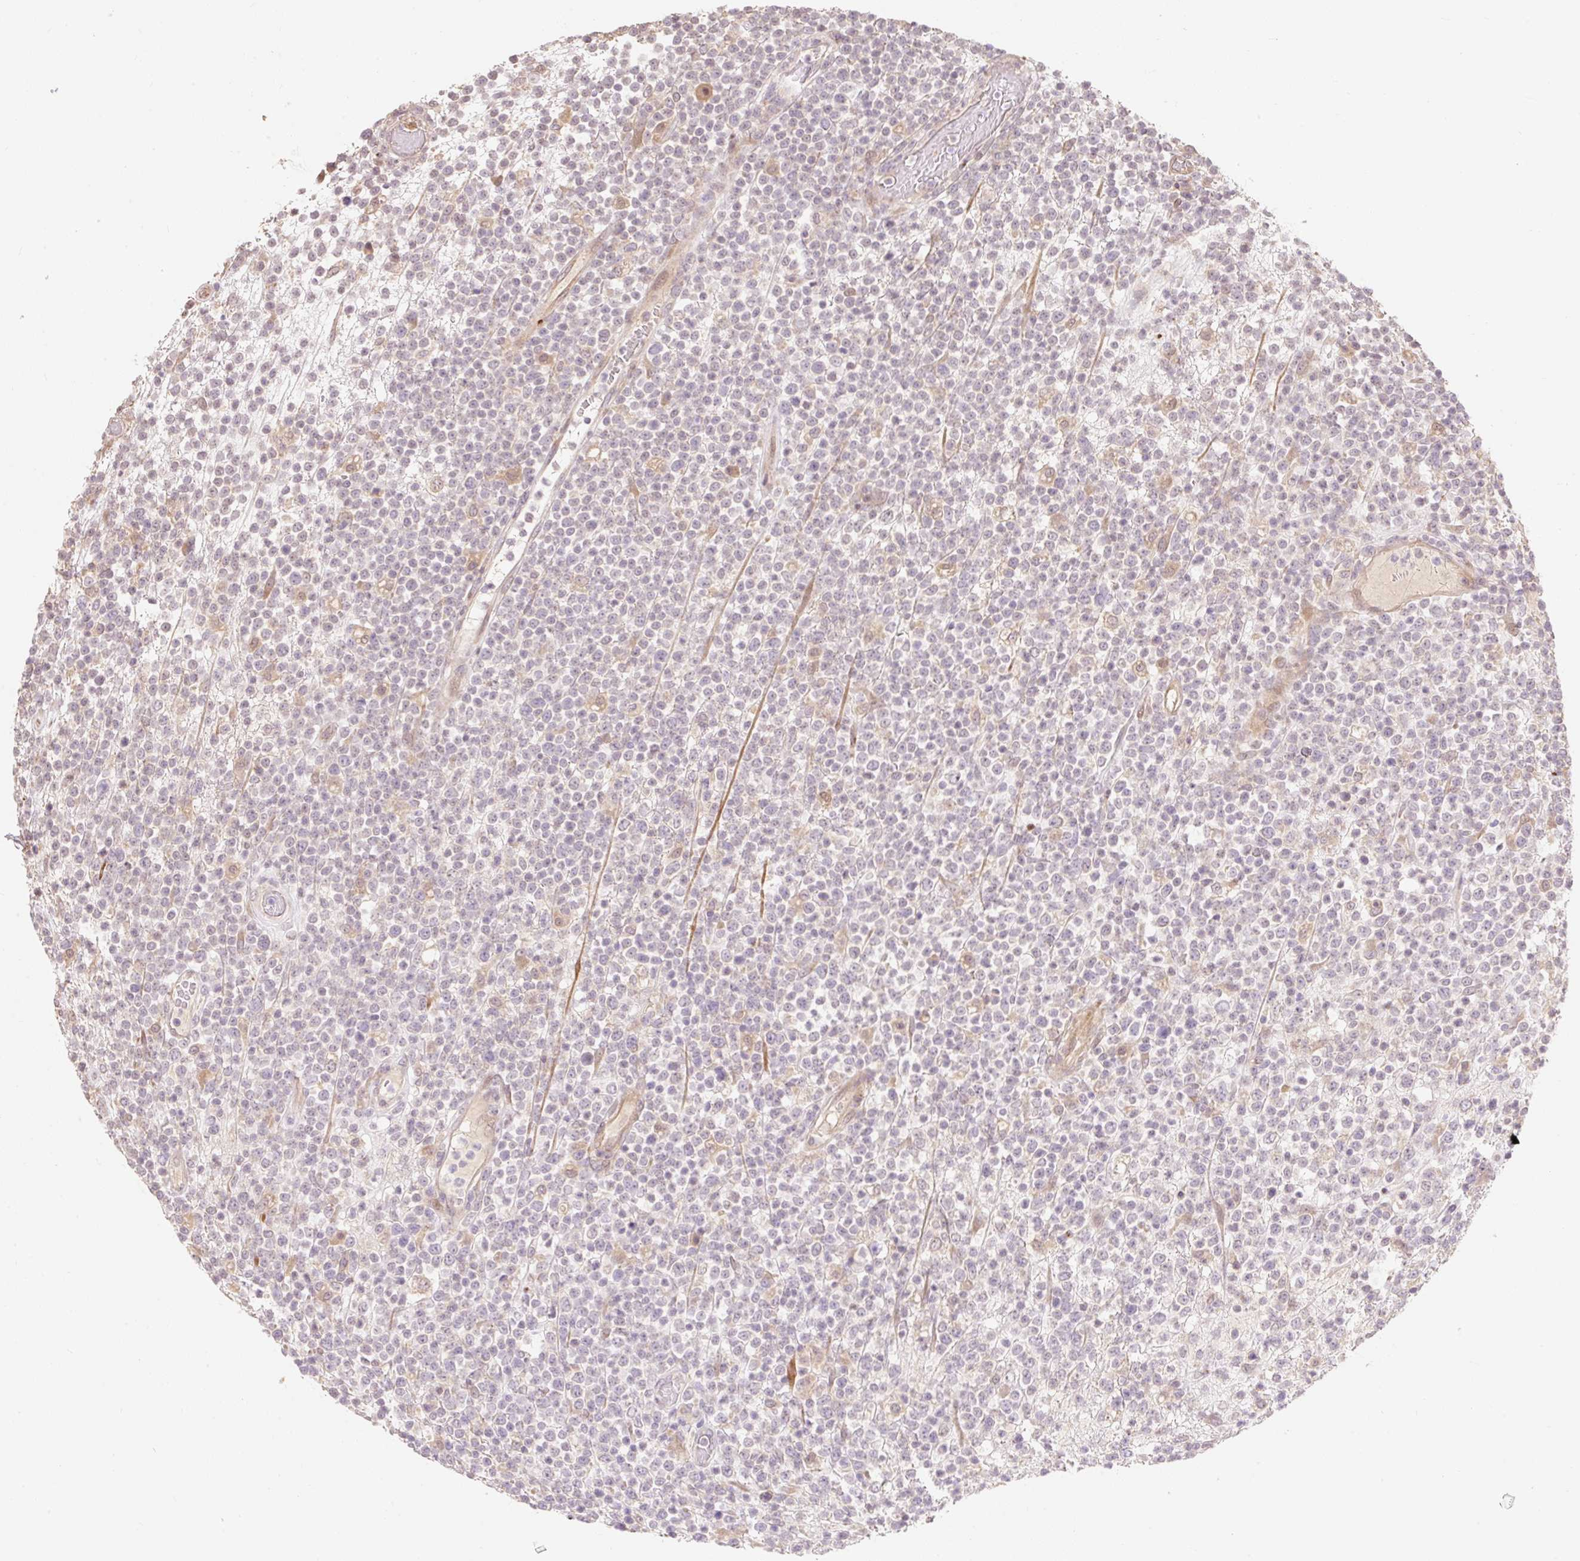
{"staining": {"intensity": "negative", "quantity": "none", "location": "none"}, "tissue": "lymphoma", "cell_type": "Tumor cells", "image_type": "cancer", "snomed": [{"axis": "morphology", "description": "Malignant lymphoma, non-Hodgkin's type, High grade"}, {"axis": "topography", "description": "Colon"}], "caption": "Histopathology image shows no protein positivity in tumor cells of lymphoma tissue. (Brightfield microscopy of DAB IHC at high magnification).", "gene": "EMC10", "patient": {"sex": "female", "age": 53}}